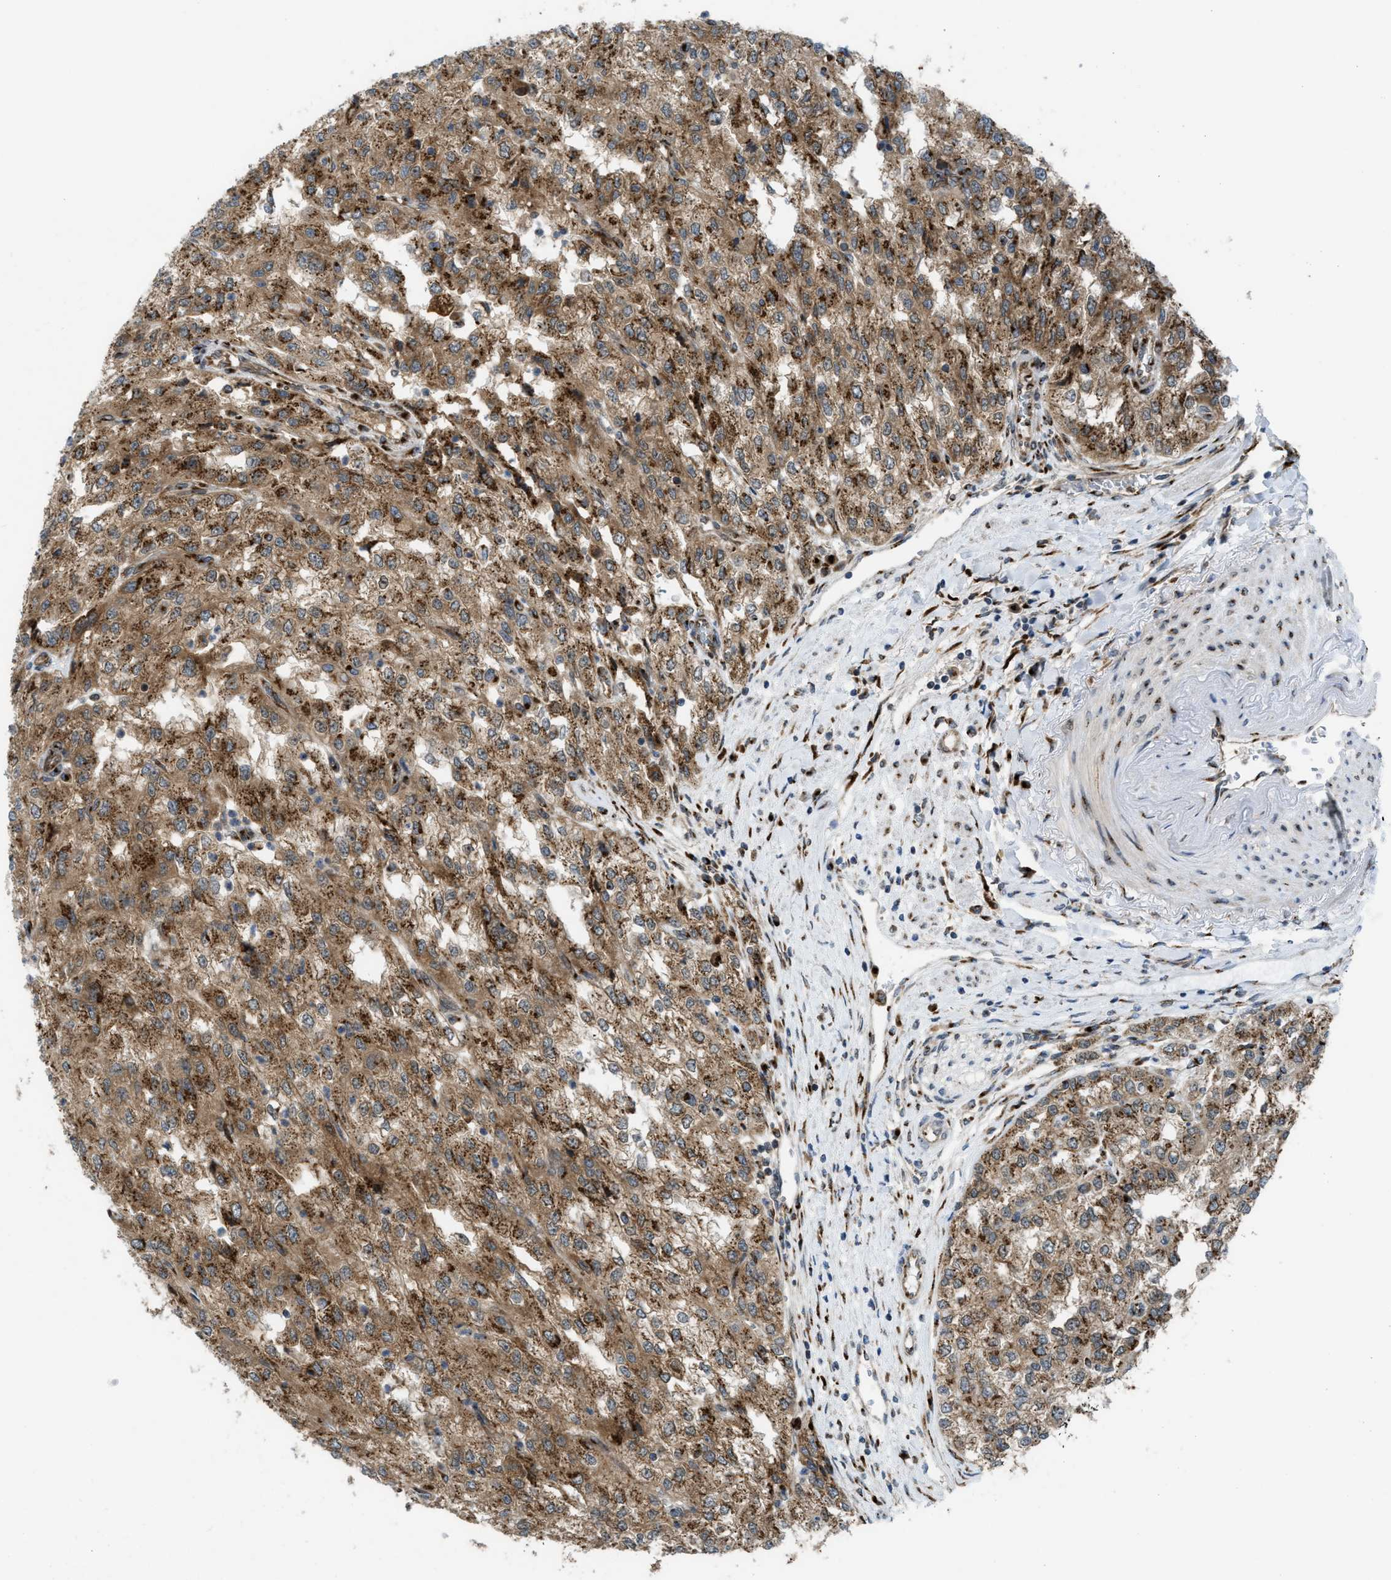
{"staining": {"intensity": "moderate", "quantity": ">75%", "location": "cytoplasmic/membranous"}, "tissue": "renal cancer", "cell_type": "Tumor cells", "image_type": "cancer", "snomed": [{"axis": "morphology", "description": "Adenocarcinoma, NOS"}, {"axis": "topography", "description": "Kidney"}], "caption": "Immunohistochemical staining of human renal adenocarcinoma exhibits medium levels of moderate cytoplasmic/membranous protein staining in about >75% of tumor cells. (Stains: DAB in brown, nuclei in blue, Microscopy: brightfield microscopy at high magnification).", "gene": "SLC38A10", "patient": {"sex": "female", "age": 54}}